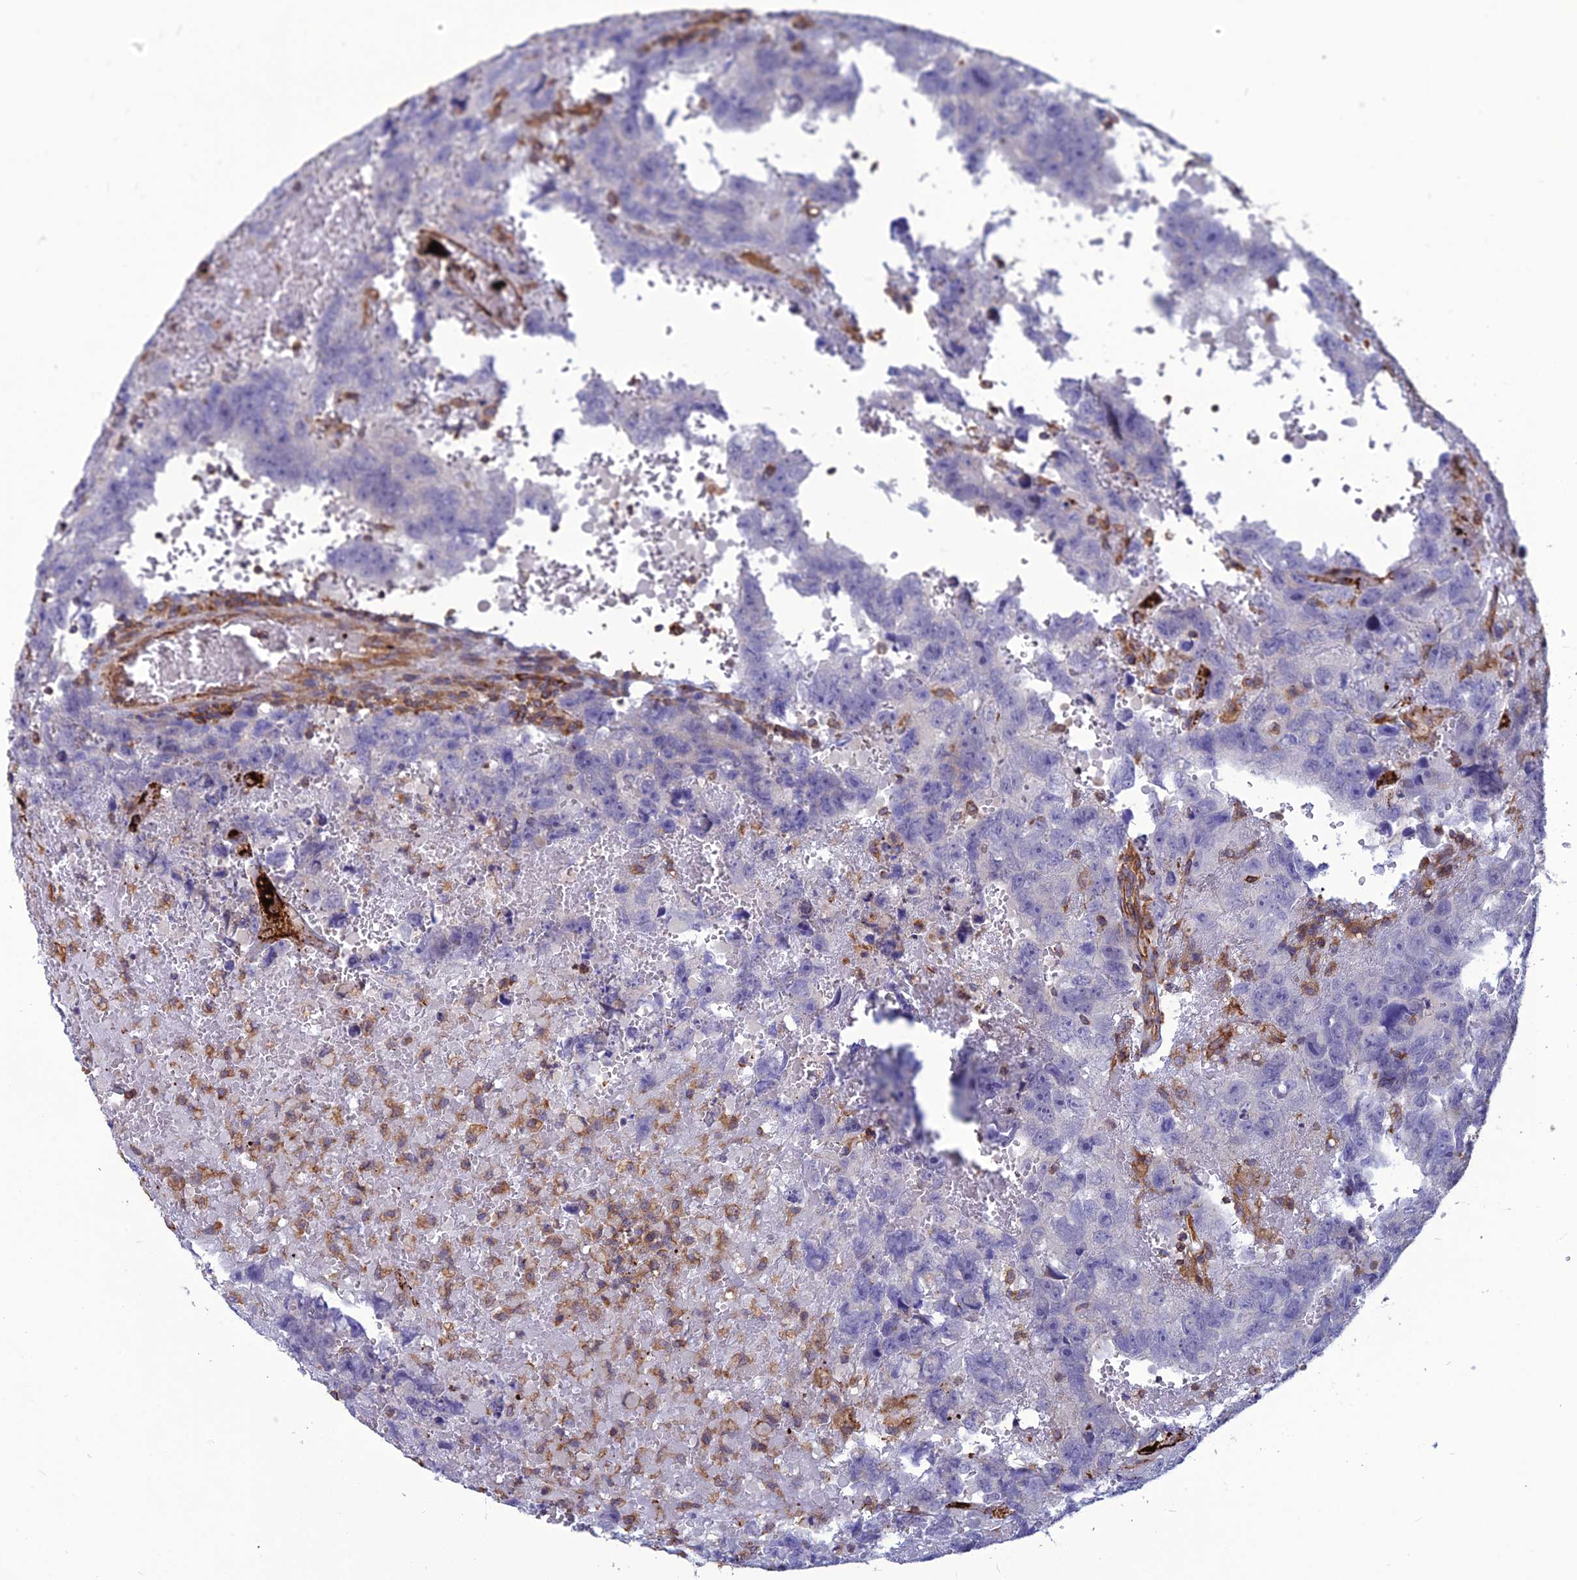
{"staining": {"intensity": "negative", "quantity": "none", "location": "none"}, "tissue": "testis cancer", "cell_type": "Tumor cells", "image_type": "cancer", "snomed": [{"axis": "morphology", "description": "Carcinoma, Embryonal, NOS"}, {"axis": "topography", "description": "Testis"}], "caption": "Human testis cancer (embryonal carcinoma) stained for a protein using immunohistochemistry displays no expression in tumor cells.", "gene": "PSMD11", "patient": {"sex": "male", "age": 45}}